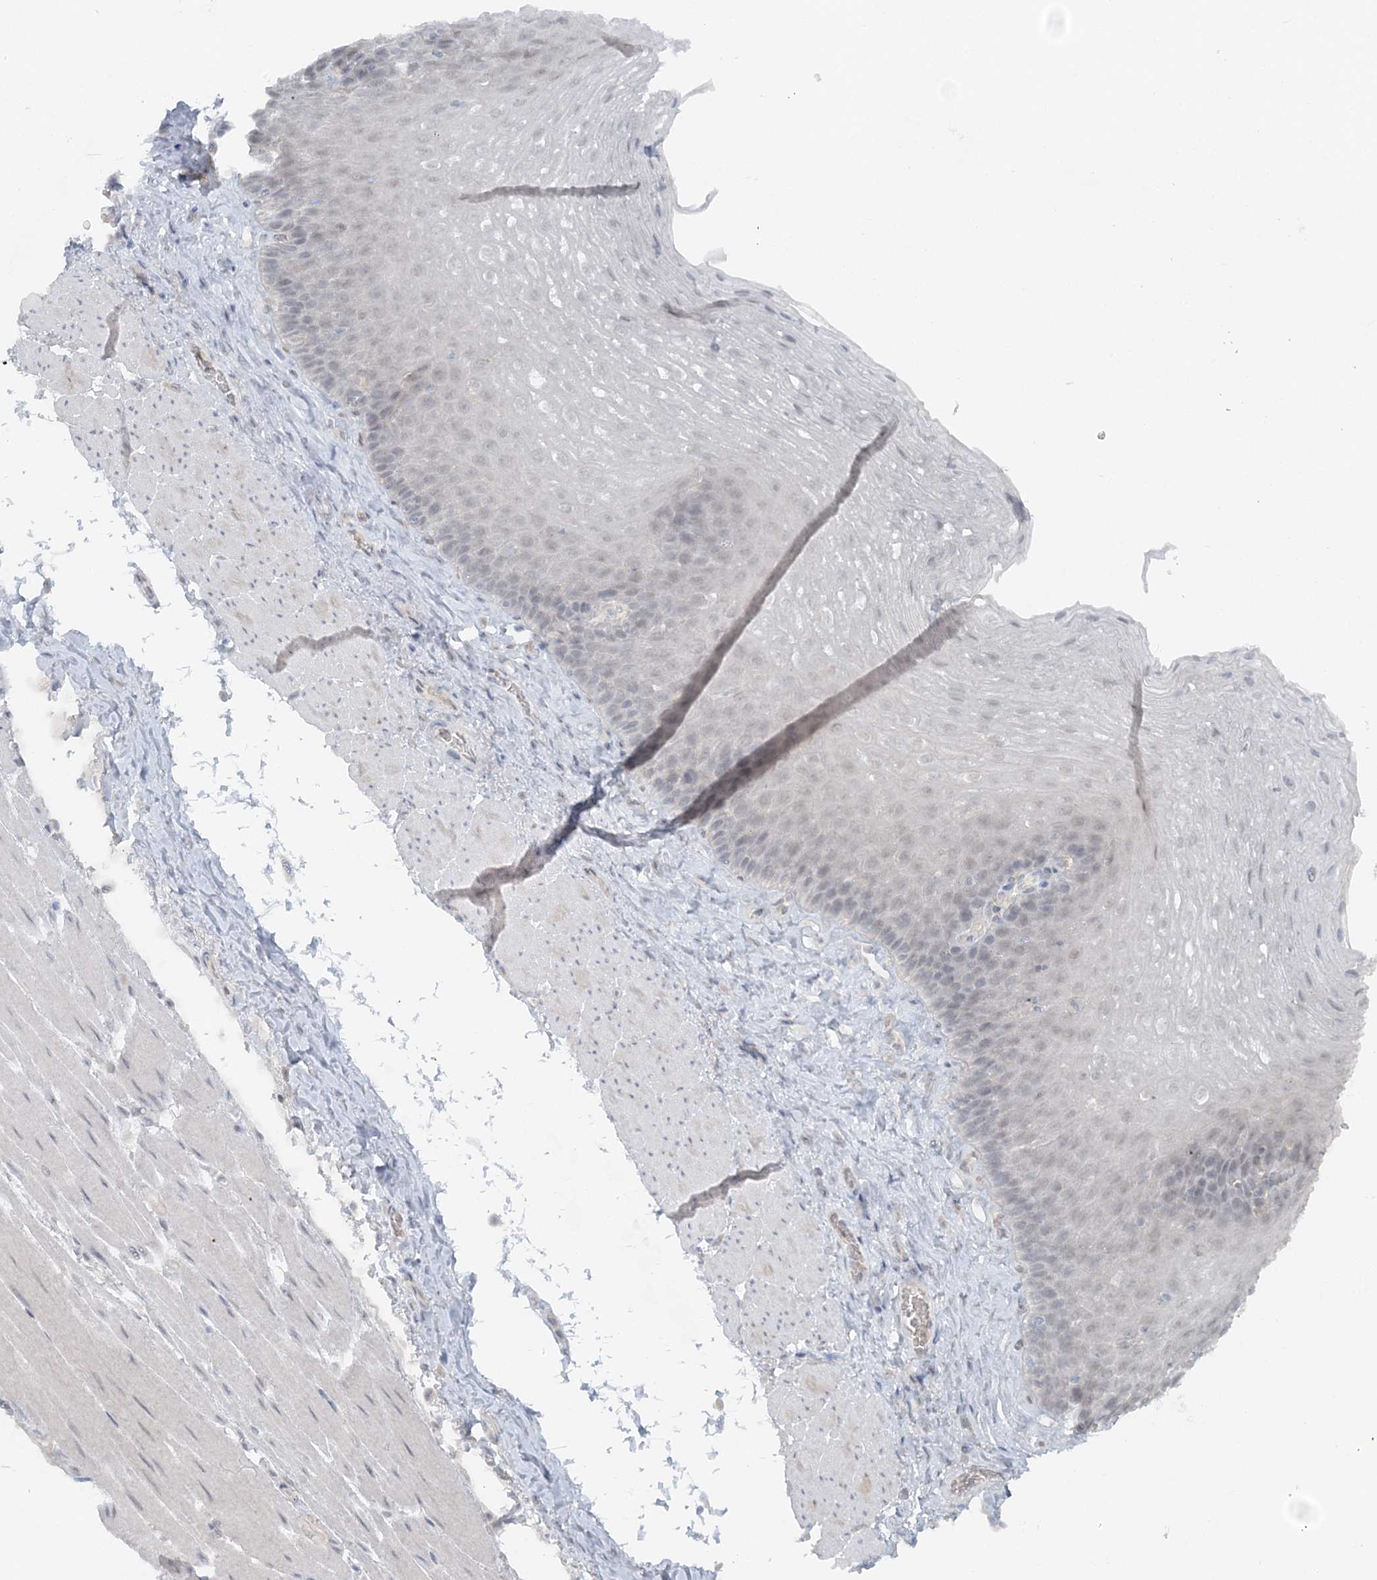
{"staining": {"intensity": "negative", "quantity": "none", "location": "none"}, "tissue": "esophagus", "cell_type": "Squamous epithelial cells", "image_type": "normal", "snomed": [{"axis": "morphology", "description": "Normal tissue, NOS"}, {"axis": "topography", "description": "Esophagus"}], "caption": "A histopathology image of esophagus stained for a protein reveals no brown staining in squamous epithelial cells. (Brightfield microscopy of DAB (3,3'-diaminobenzidine) immunohistochemistry (IHC) at high magnification).", "gene": "ATP11A", "patient": {"sex": "female", "age": 66}}